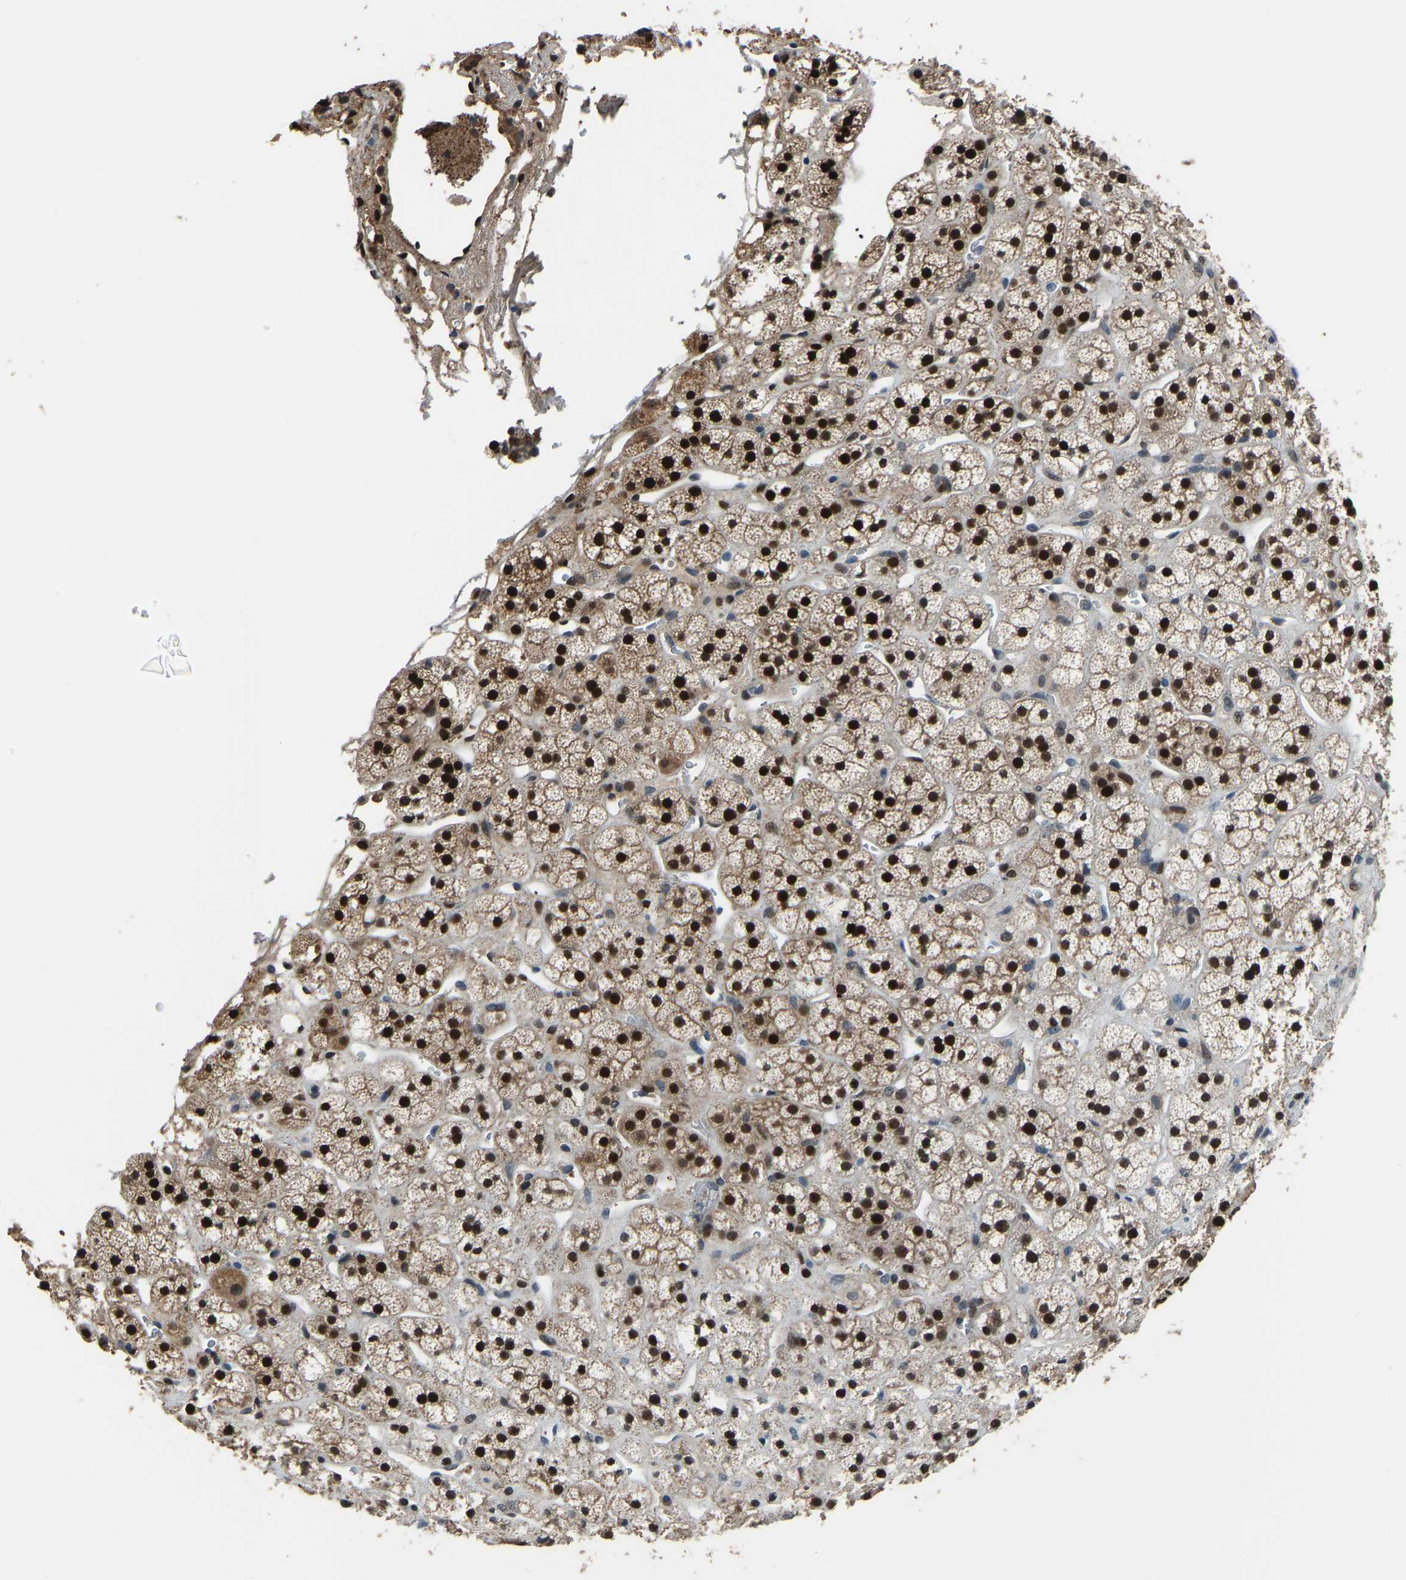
{"staining": {"intensity": "strong", "quantity": ">75%", "location": "cytoplasmic/membranous,nuclear"}, "tissue": "adrenal gland", "cell_type": "Glandular cells", "image_type": "normal", "snomed": [{"axis": "morphology", "description": "Normal tissue, NOS"}, {"axis": "topography", "description": "Adrenal gland"}], "caption": "This photomicrograph displays immunohistochemistry (IHC) staining of normal adrenal gland, with high strong cytoplasmic/membranous,nuclear expression in approximately >75% of glandular cells.", "gene": "FOS", "patient": {"sex": "male", "age": 56}}